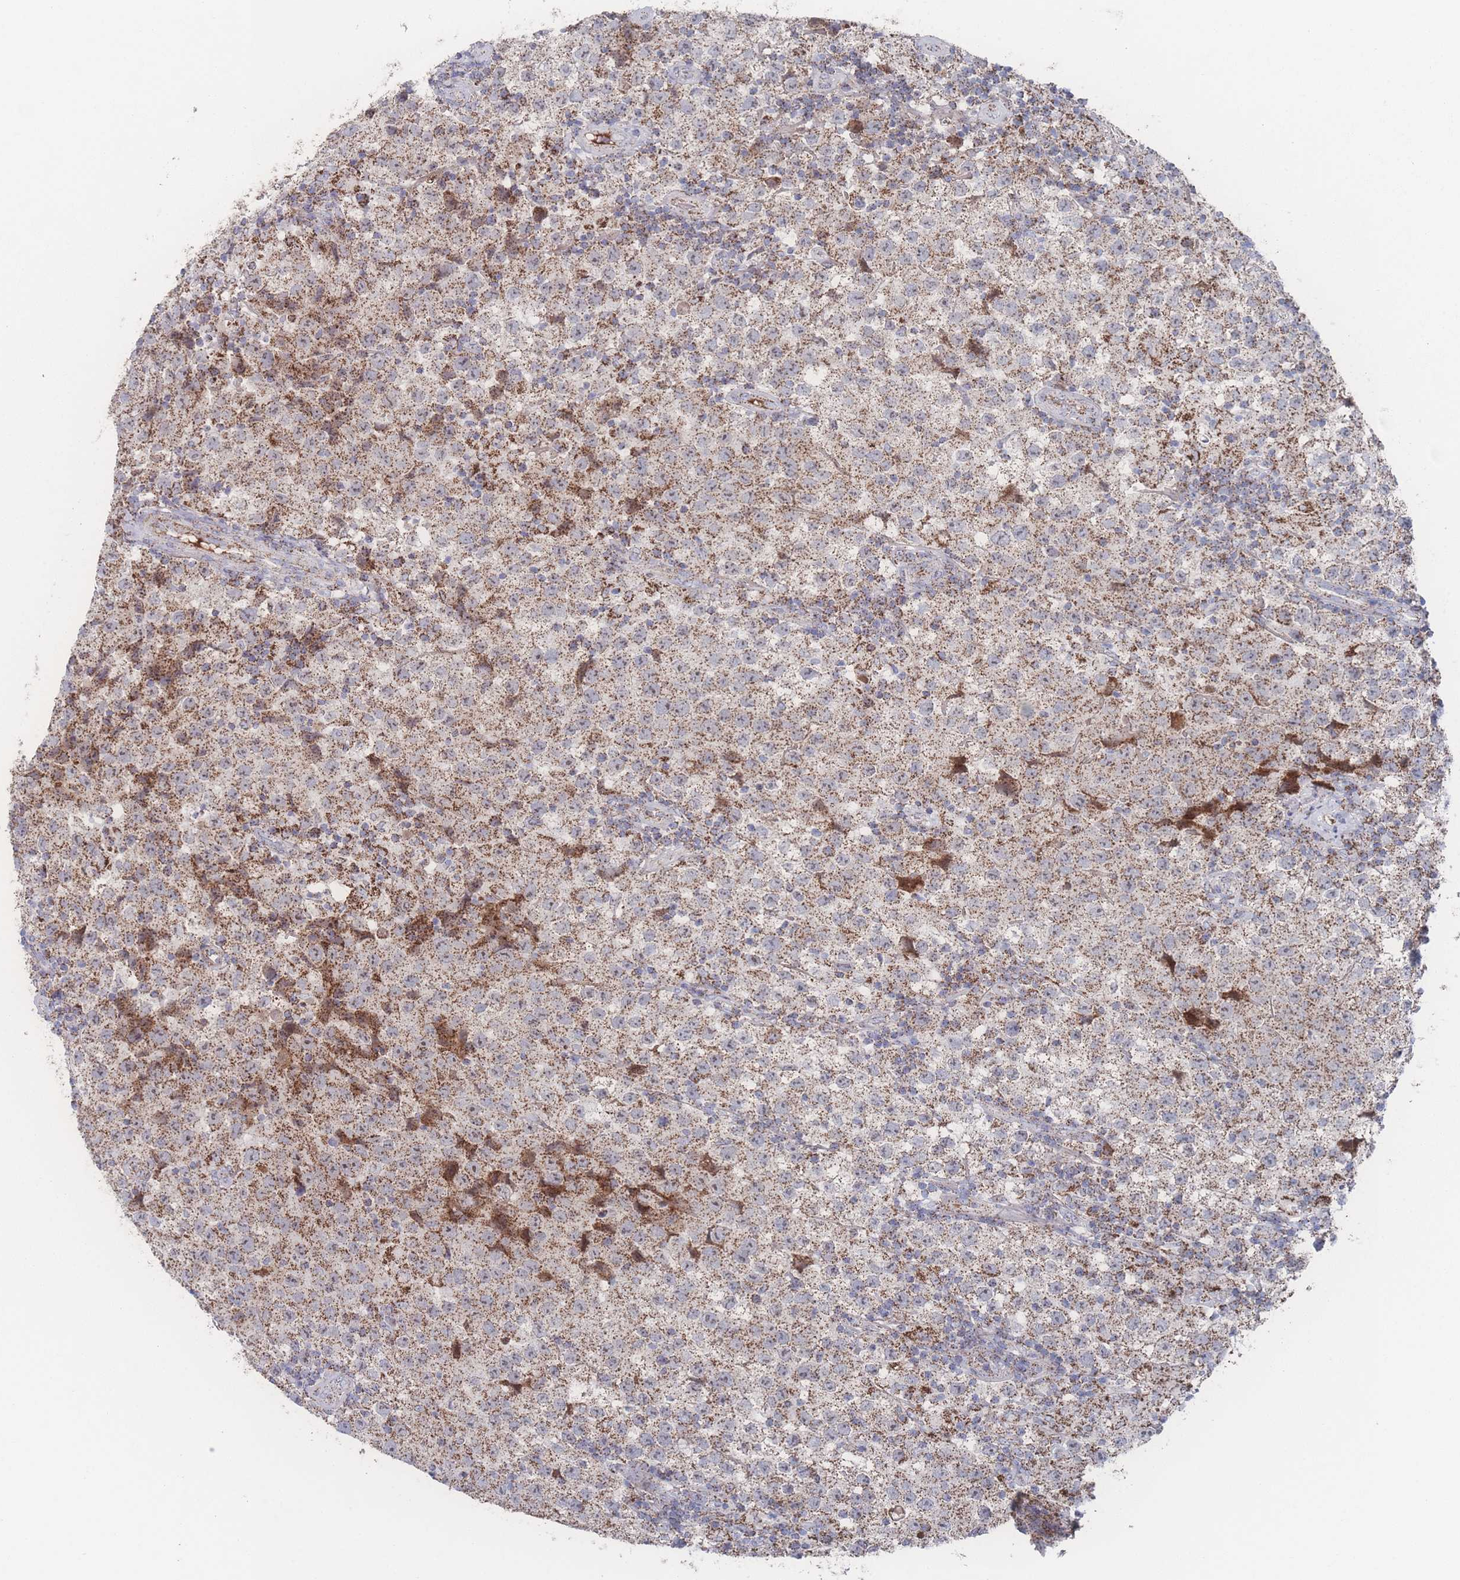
{"staining": {"intensity": "moderate", "quantity": ">75%", "location": "cytoplasmic/membranous"}, "tissue": "testis cancer", "cell_type": "Tumor cells", "image_type": "cancer", "snomed": [{"axis": "morphology", "description": "Seminoma, NOS"}, {"axis": "morphology", "description": "Carcinoma, Embryonal, NOS"}, {"axis": "topography", "description": "Testis"}], "caption": "There is medium levels of moderate cytoplasmic/membranous expression in tumor cells of embryonal carcinoma (testis), as demonstrated by immunohistochemical staining (brown color).", "gene": "PEX14", "patient": {"sex": "male", "age": 41}}